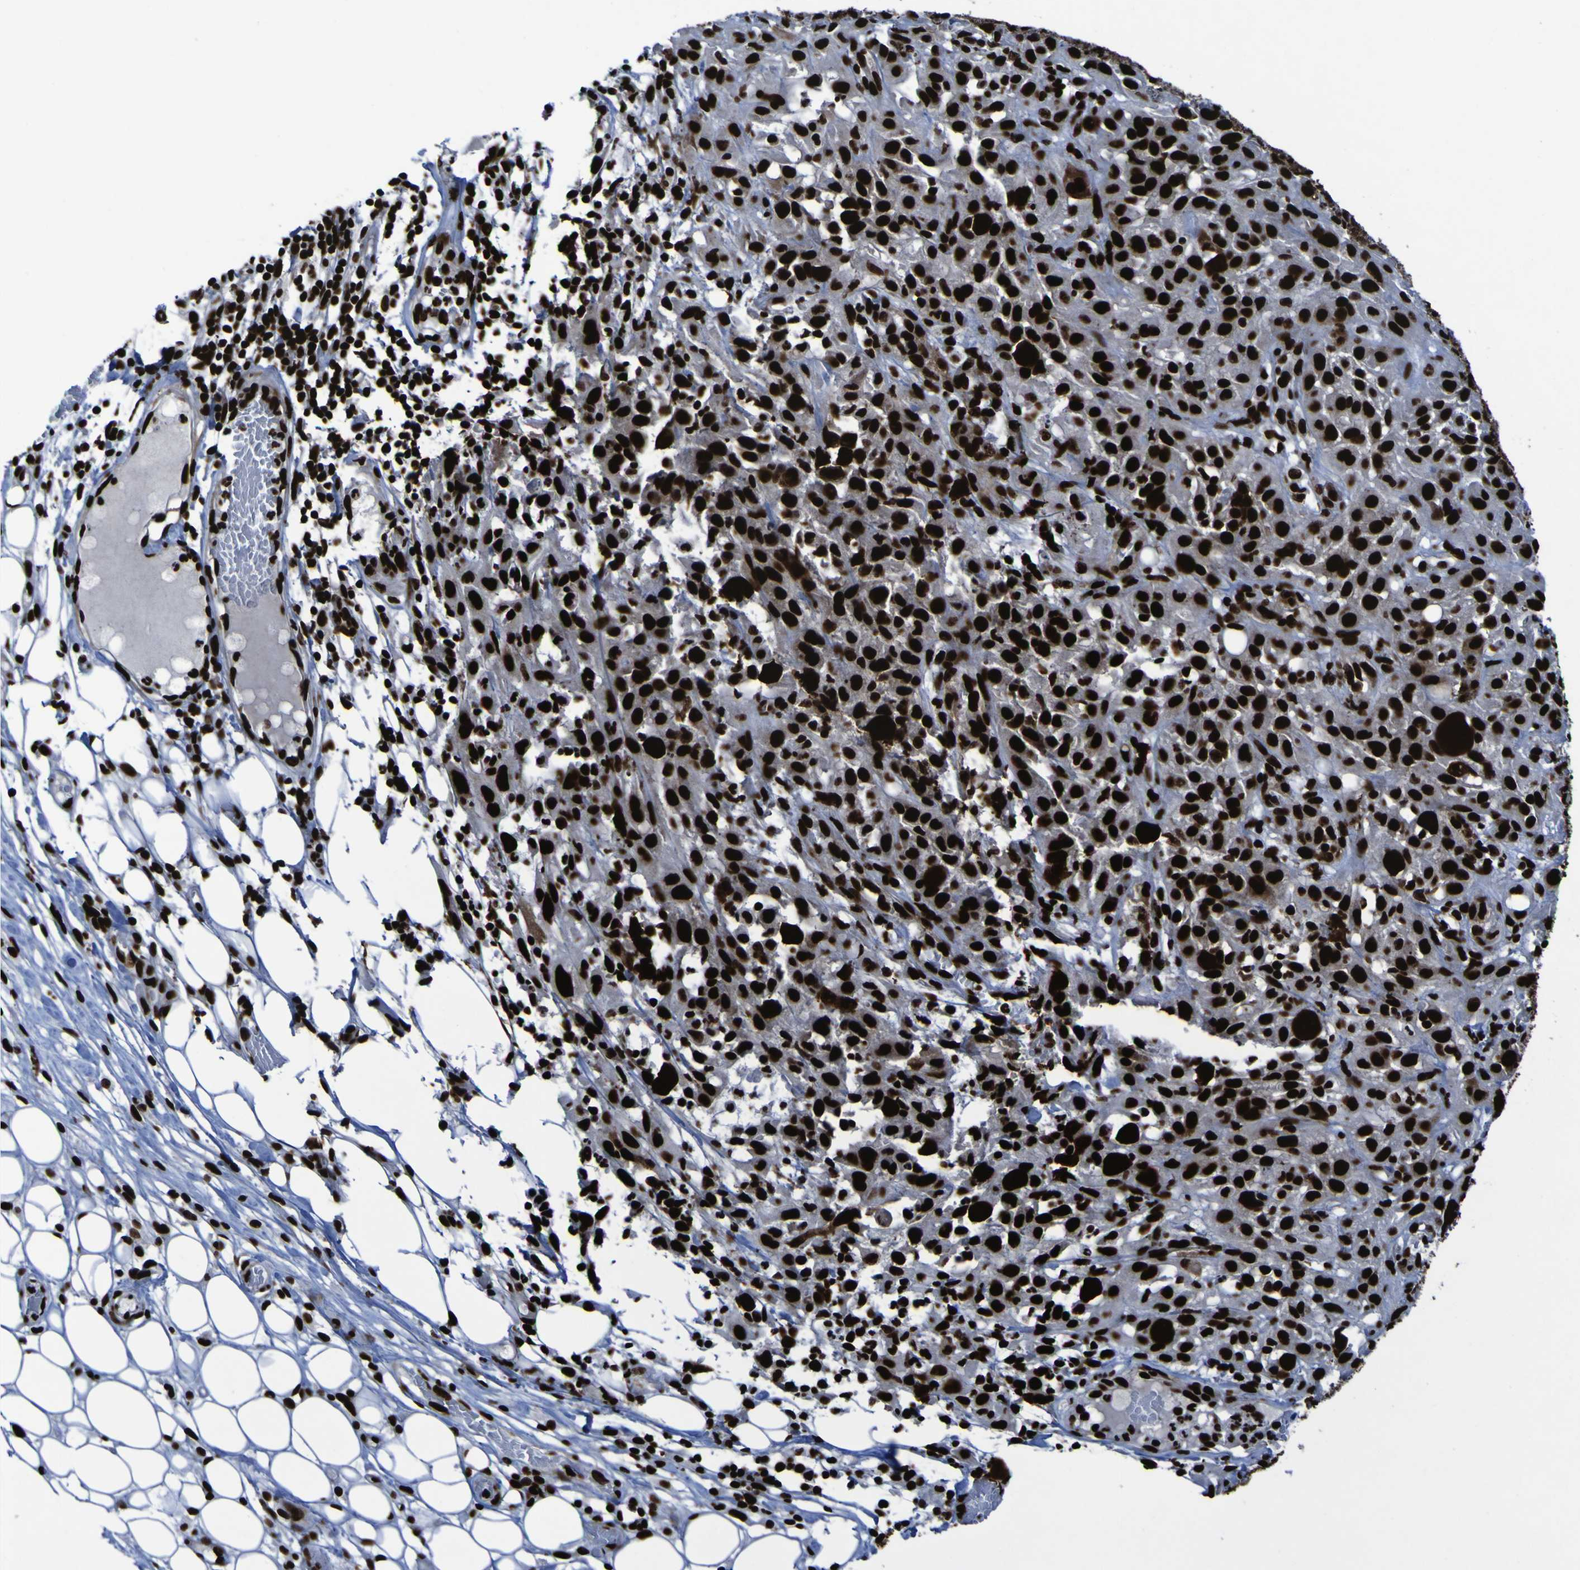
{"staining": {"intensity": "strong", "quantity": ">75%", "location": "nuclear"}, "tissue": "skin cancer", "cell_type": "Tumor cells", "image_type": "cancer", "snomed": [{"axis": "morphology", "description": "Squamous cell carcinoma, NOS"}, {"axis": "topography", "description": "Skin"}], "caption": "Immunohistochemistry (IHC) image of neoplastic tissue: skin cancer stained using IHC demonstrates high levels of strong protein expression localized specifically in the nuclear of tumor cells, appearing as a nuclear brown color.", "gene": "NPM1", "patient": {"sex": "male", "age": 75}}